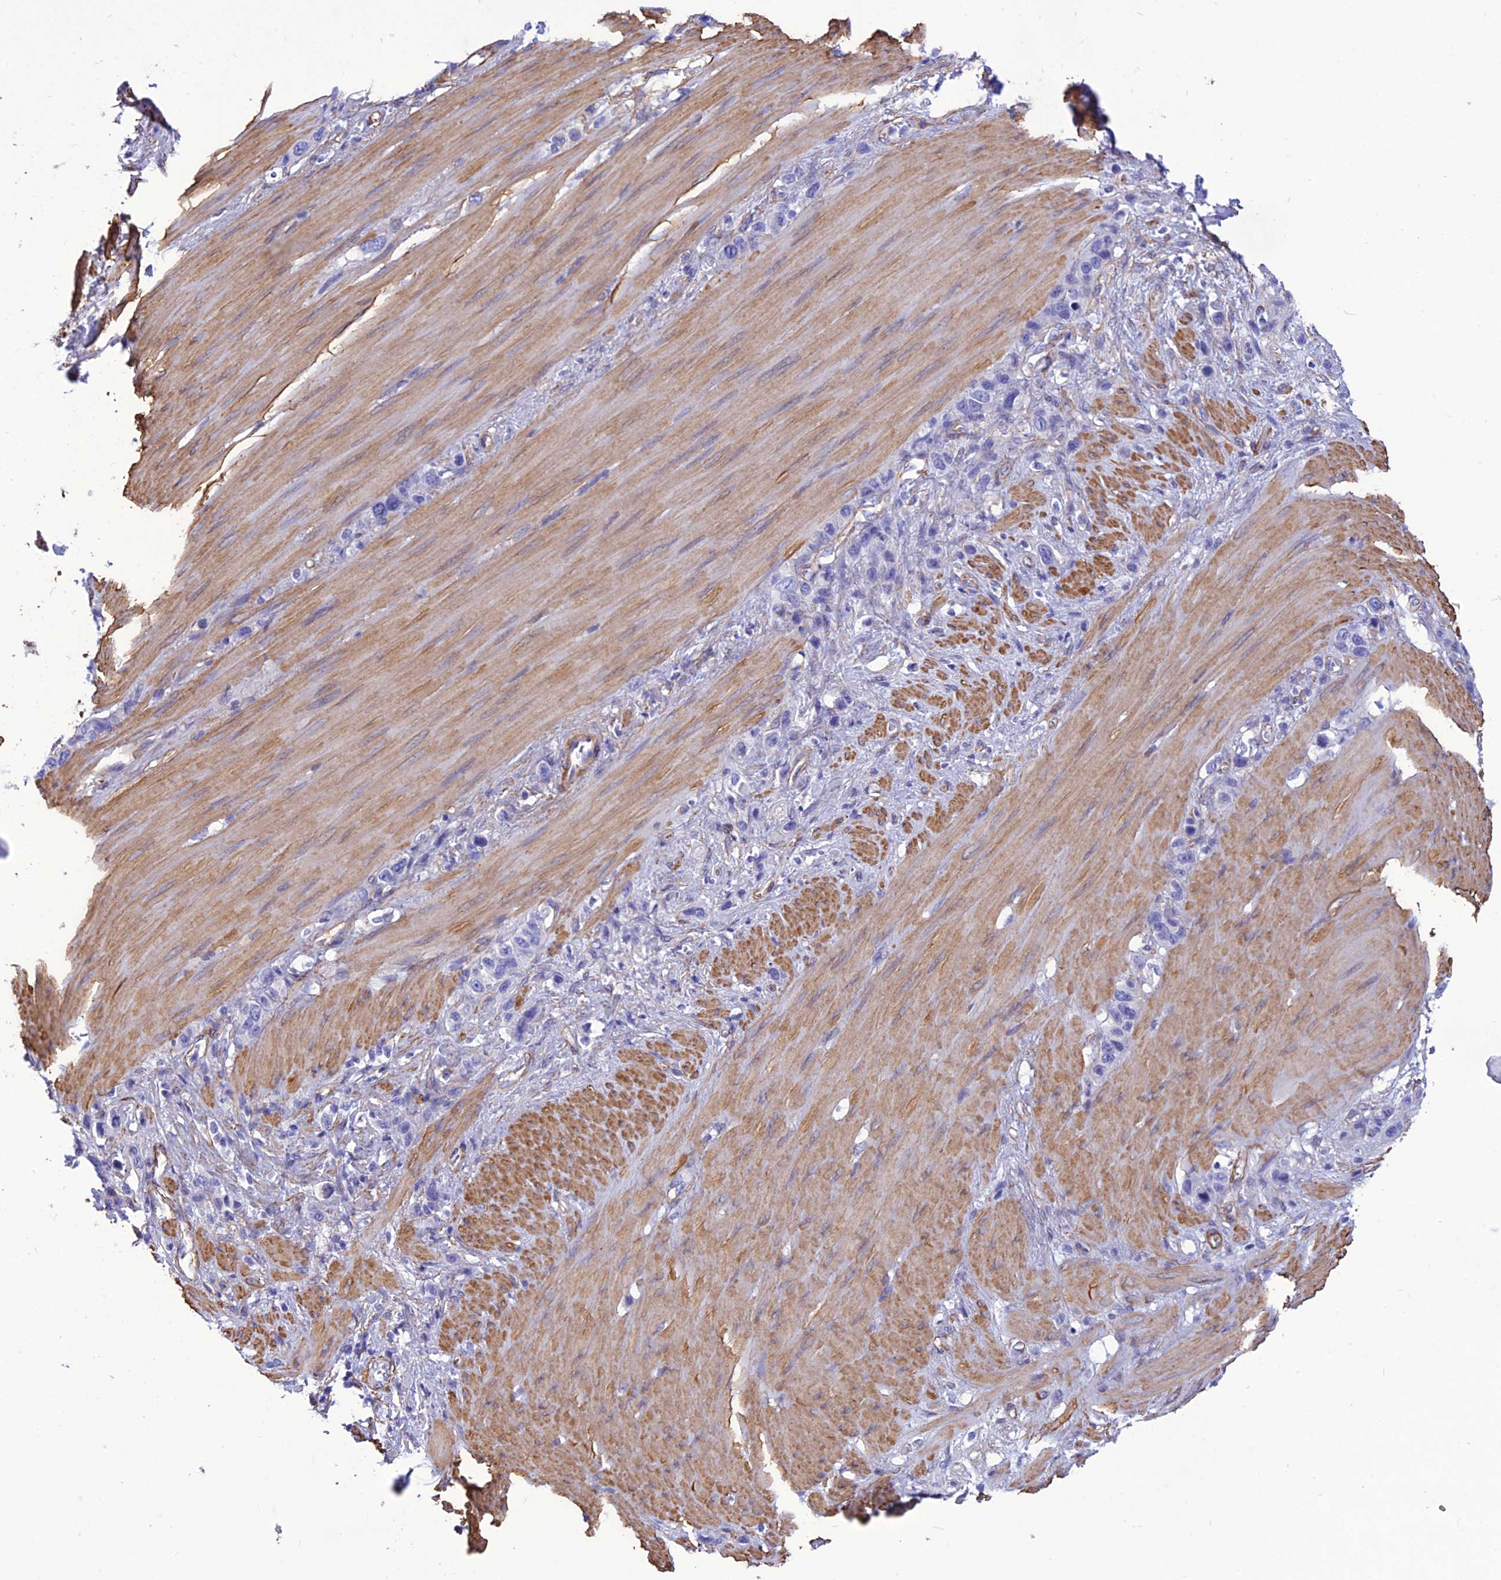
{"staining": {"intensity": "negative", "quantity": "none", "location": "none"}, "tissue": "stomach cancer", "cell_type": "Tumor cells", "image_type": "cancer", "snomed": [{"axis": "morphology", "description": "Adenocarcinoma, NOS"}, {"axis": "morphology", "description": "Adenocarcinoma, High grade"}, {"axis": "topography", "description": "Stomach, upper"}, {"axis": "topography", "description": "Stomach, lower"}], "caption": "DAB immunohistochemical staining of stomach cancer (adenocarcinoma (high-grade)) demonstrates no significant expression in tumor cells.", "gene": "NKD1", "patient": {"sex": "female", "age": 65}}